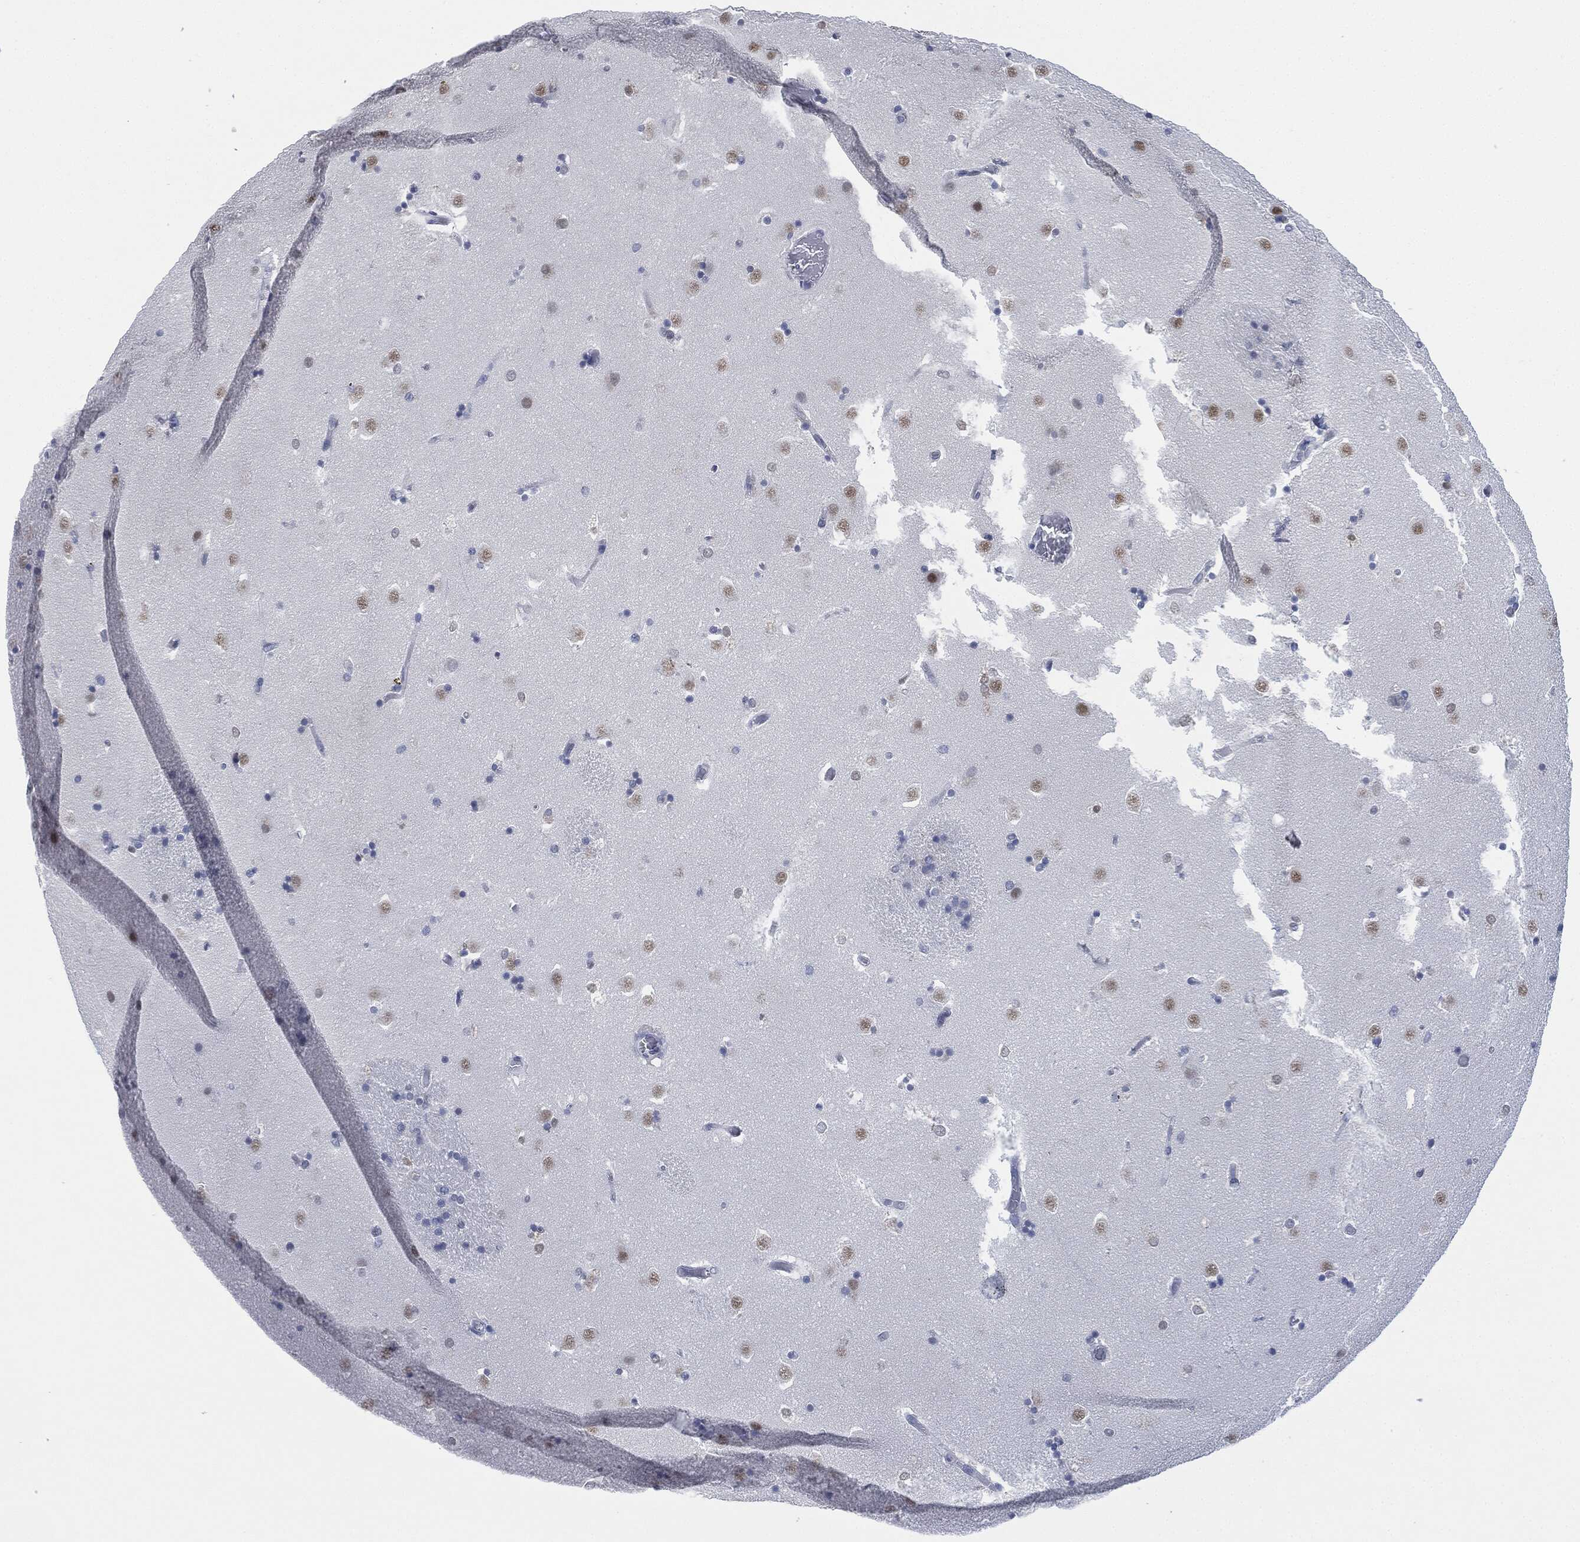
{"staining": {"intensity": "negative", "quantity": "none", "location": "none"}, "tissue": "caudate", "cell_type": "Glial cells", "image_type": "normal", "snomed": [{"axis": "morphology", "description": "Normal tissue, NOS"}, {"axis": "topography", "description": "Lateral ventricle wall"}], "caption": "IHC photomicrograph of normal caudate: human caudate stained with DAB displays no significant protein positivity in glial cells.", "gene": "MUC16", "patient": {"sex": "male", "age": 51}}